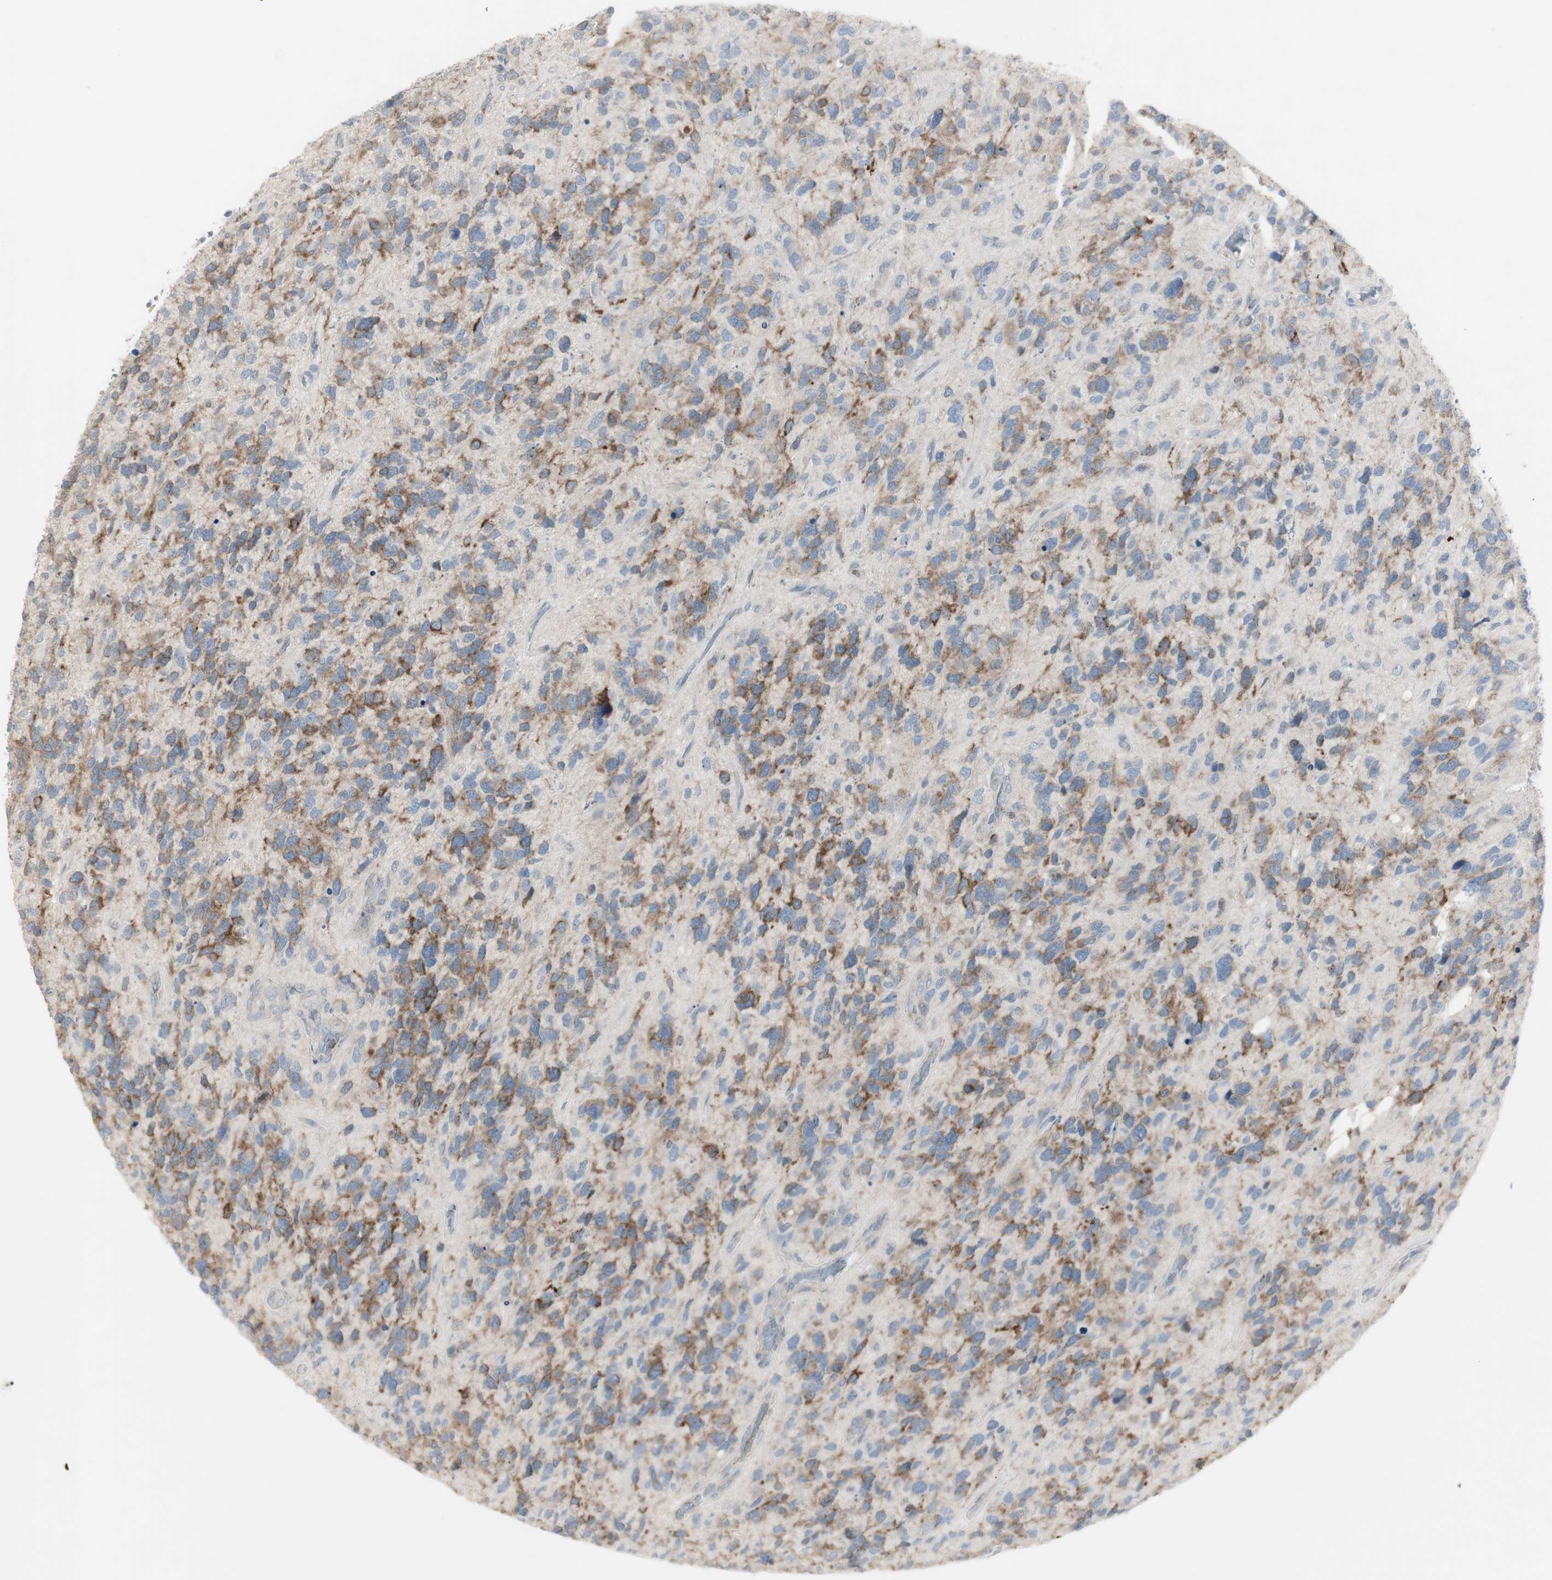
{"staining": {"intensity": "moderate", "quantity": "25%-75%", "location": "cytoplasmic/membranous"}, "tissue": "glioma", "cell_type": "Tumor cells", "image_type": "cancer", "snomed": [{"axis": "morphology", "description": "Glioma, malignant, High grade"}, {"axis": "topography", "description": "Brain"}], "caption": "A micrograph of human malignant glioma (high-grade) stained for a protein reveals moderate cytoplasmic/membranous brown staining in tumor cells. (IHC, brightfield microscopy, high magnification).", "gene": "MAP4K4", "patient": {"sex": "female", "age": 58}}